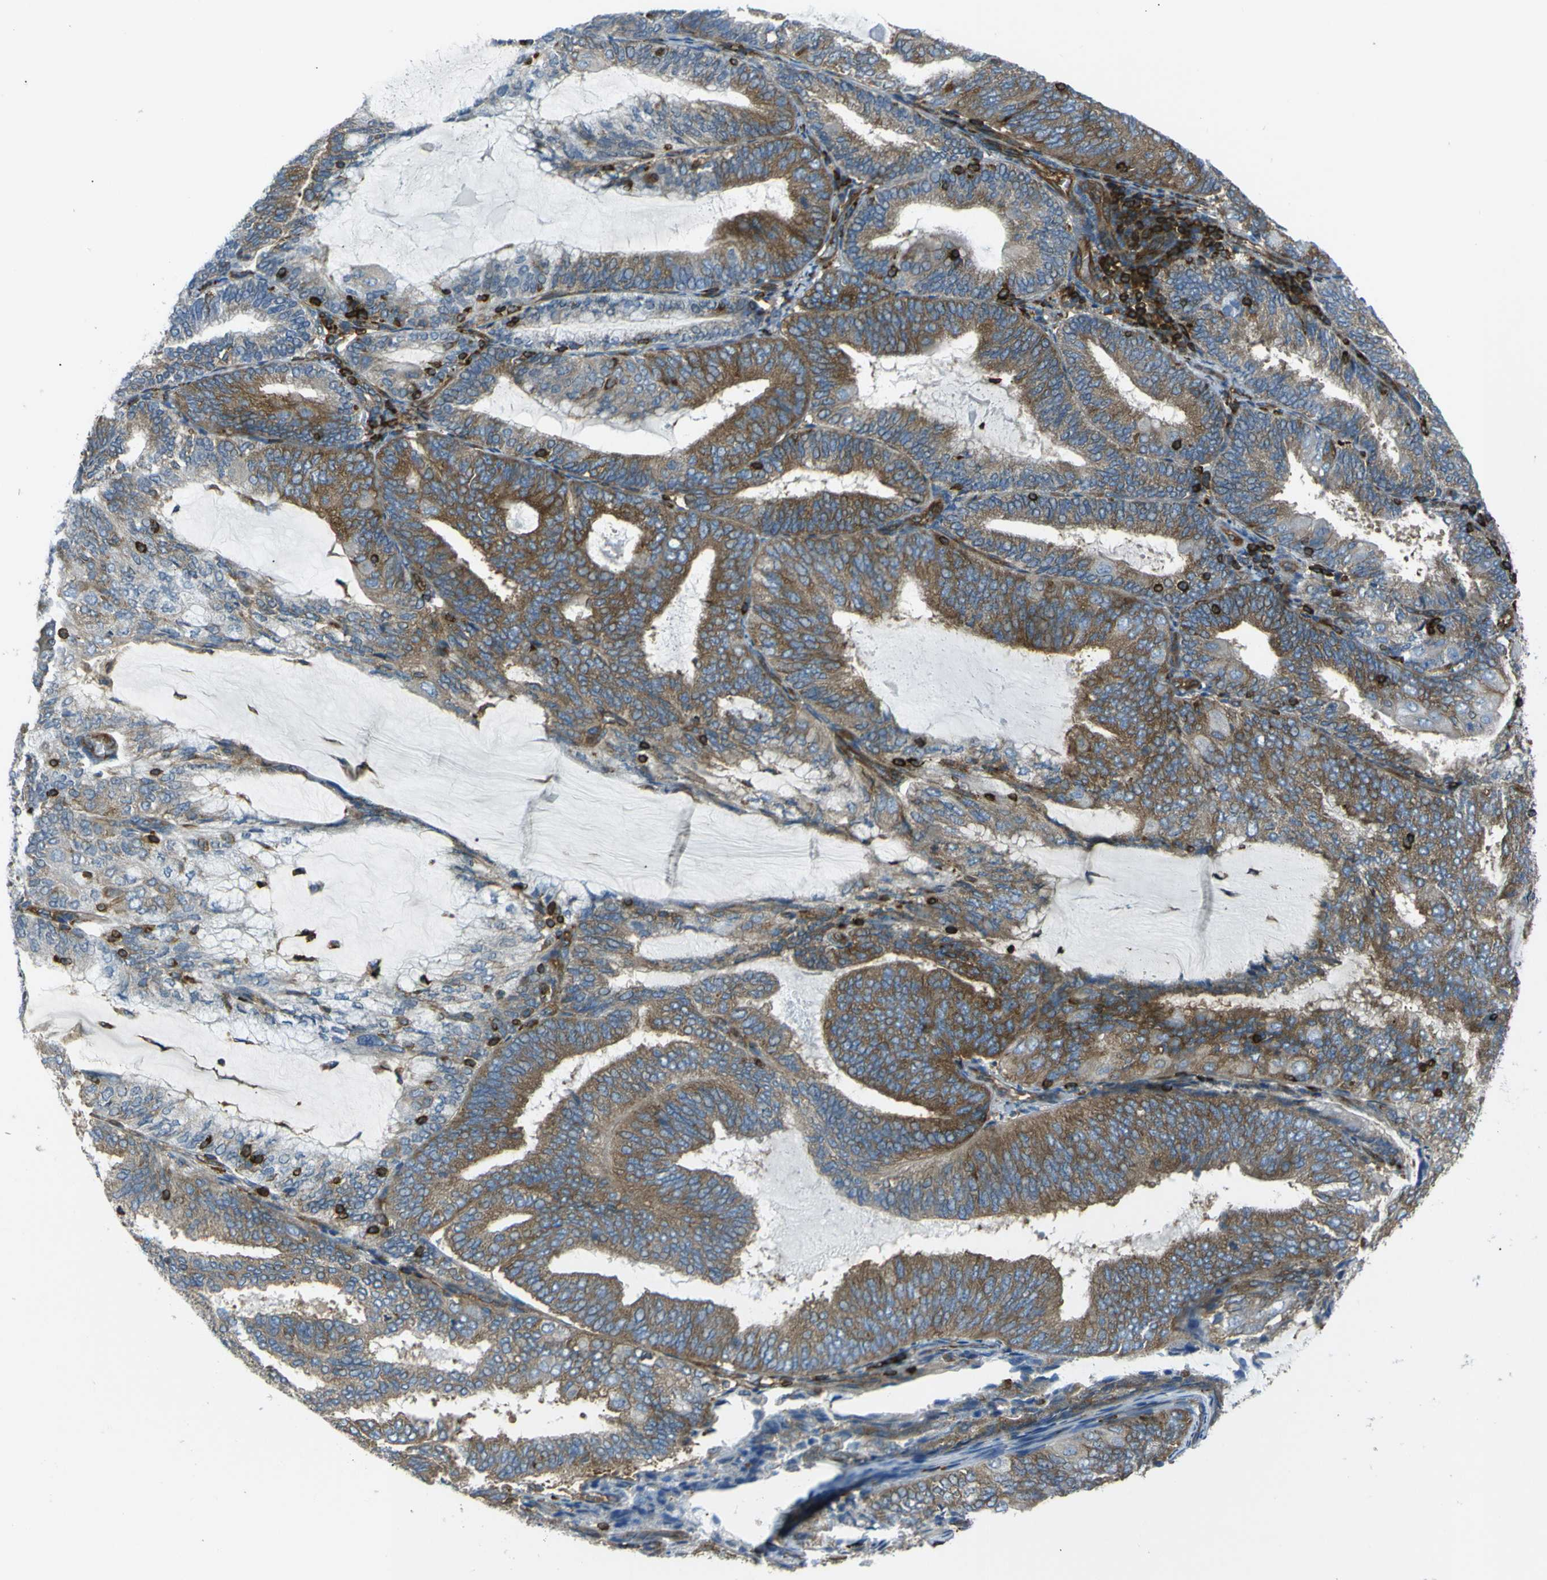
{"staining": {"intensity": "moderate", "quantity": ">75%", "location": "cytoplasmic/membranous"}, "tissue": "endometrial cancer", "cell_type": "Tumor cells", "image_type": "cancer", "snomed": [{"axis": "morphology", "description": "Adenocarcinoma, NOS"}, {"axis": "topography", "description": "Endometrium"}], "caption": "Immunohistochemical staining of endometrial cancer shows moderate cytoplasmic/membranous protein expression in approximately >75% of tumor cells. (IHC, brightfield microscopy, high magnification).", "gene": "ARHGEF1", "patient": {"sex": "female", "age": 81}}